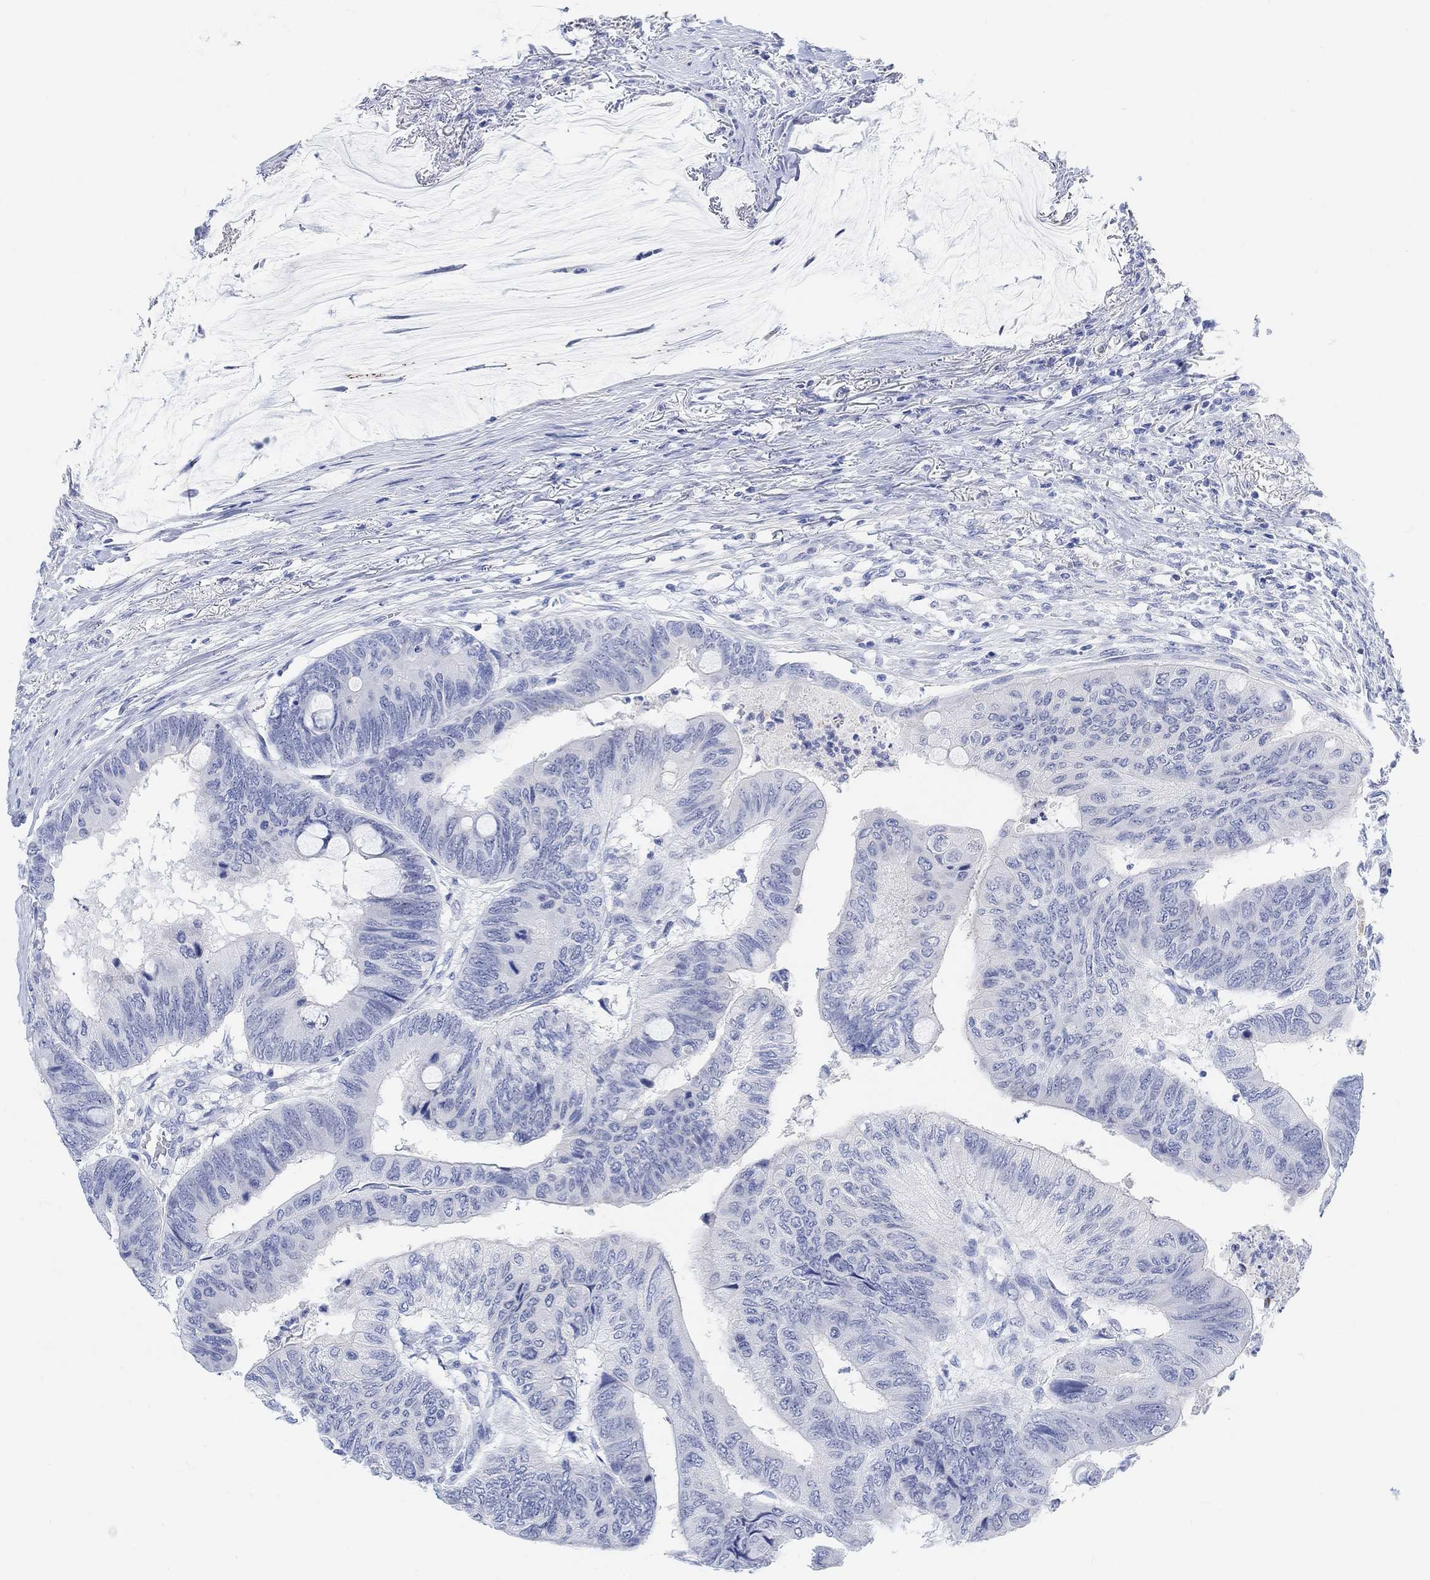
{"staining": {"intensity": "negative", "quantity": "none", "location": "none"}, "tissue": "colorectal cancer", "cell_type": "Tumor cells", "image_type": "cancer", "snomed": [{"axis": "morphology", "description": "Normal tissue, NOS"}, {"axis": "morphology", "description": "Adenocarcinoma, NOS"}, {"axis": "topography", "description": "Rectum"}, {"axis": "topography", "description": "Peripheral nerve tissue"}], "caption": "Protein analysis of colorectal cancer exhibits no significant expression in tumor cells. (Stains: DAB (3,3'-diaminobenzidine) immunohistochemistry with hematoxylin counter stain, Microscopy: brightfield microscopy at high magnification).", "gene": "ENO4", "patient": {"sex": "male", "age": 92}}